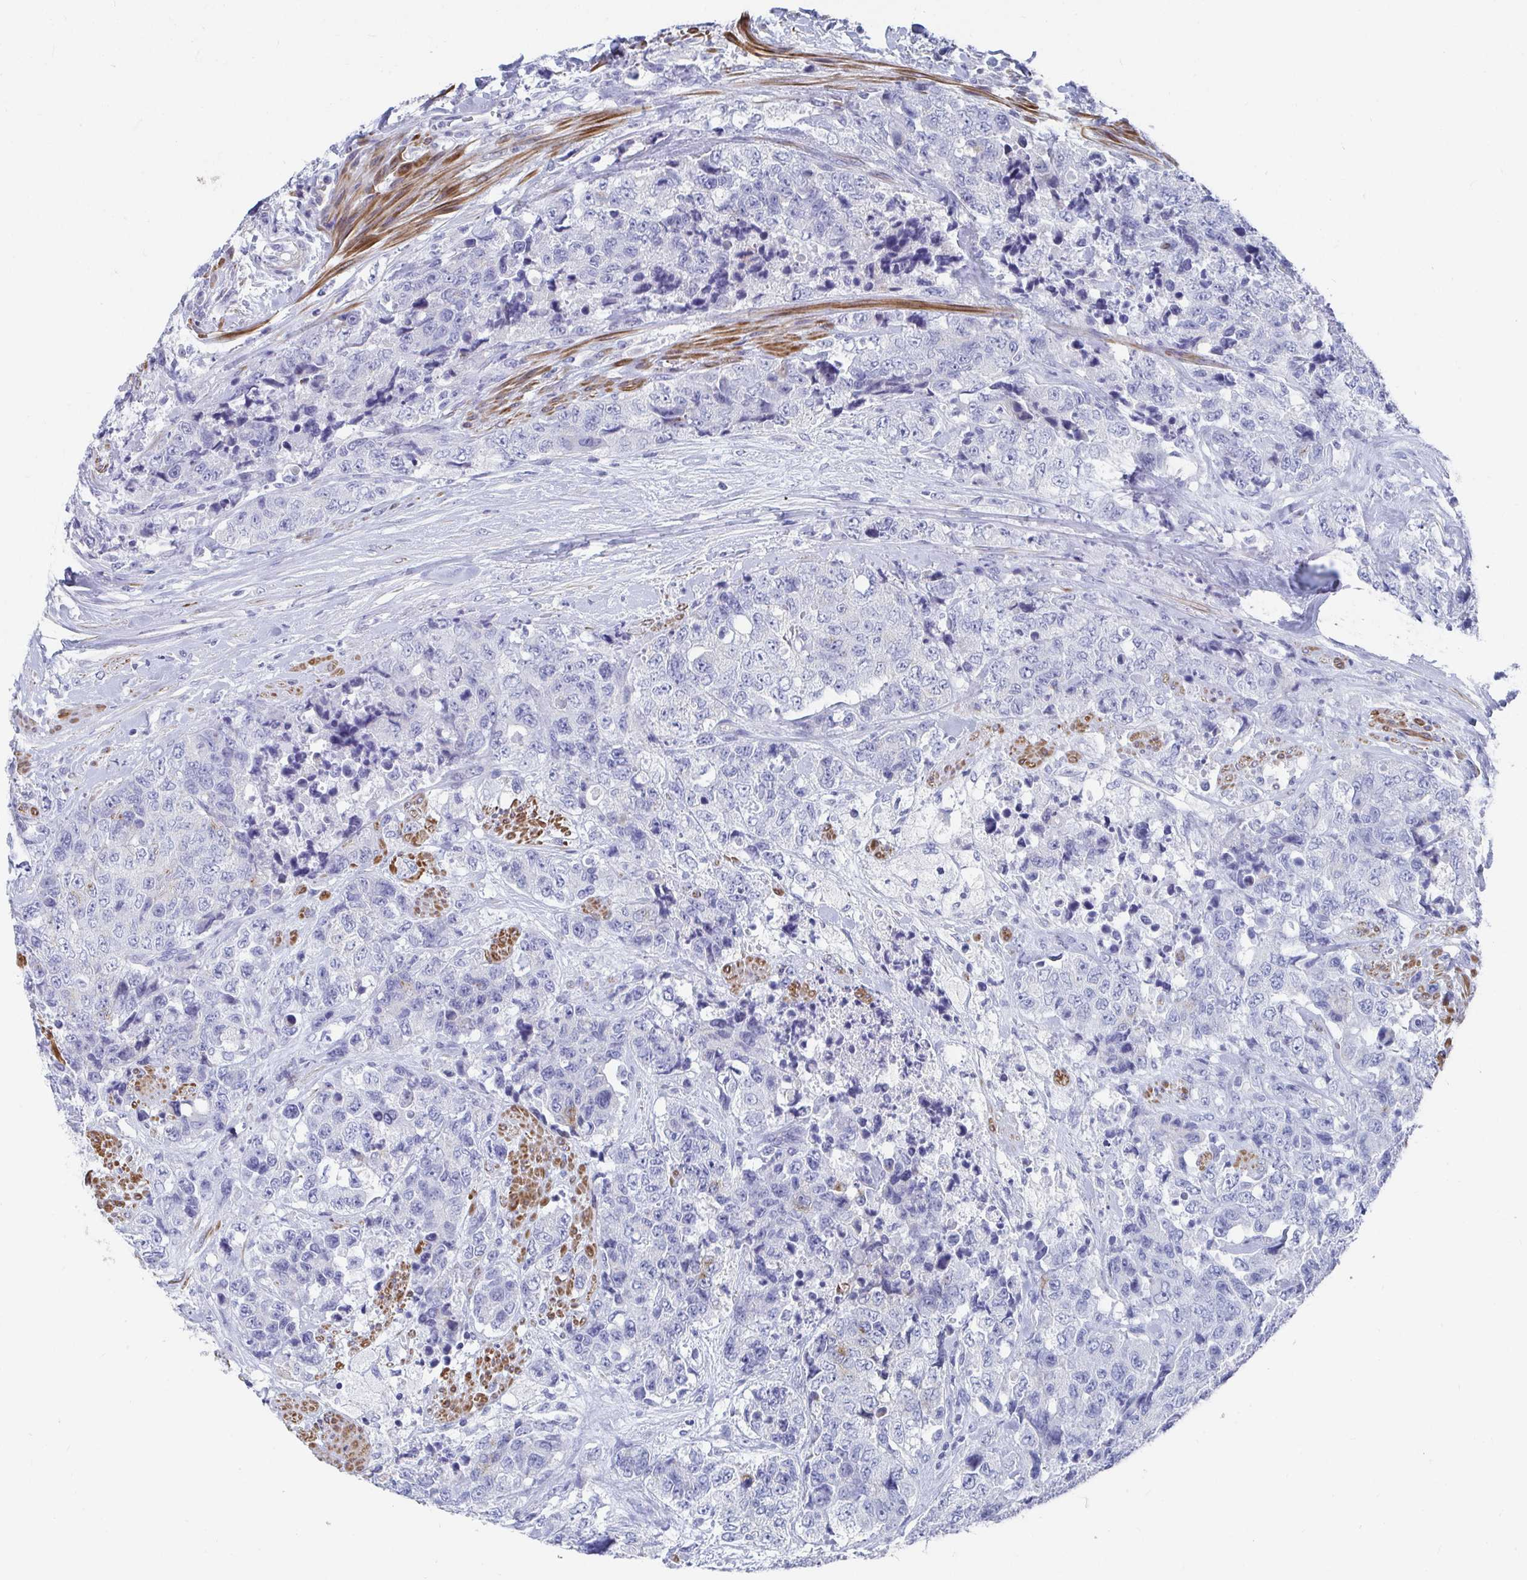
{"staining": {"intensity": "negative", "quantity": "none", "location": "none"}, "tissue": "urothelial cancer", "cell_type": "Tumor cells", "image_type": "cancer", "snomed": [{"axis": "morphology", "description": "Urothelial carcinoma, High grade"}, {"axis": "topography", "description": "Urinary bladder"}], "caption": "Tumor cells show no significant staining in urothelial carcinoma (high-grade).", "gene": "ZFP82", "patient": {"sex": "female", "age": 78}}